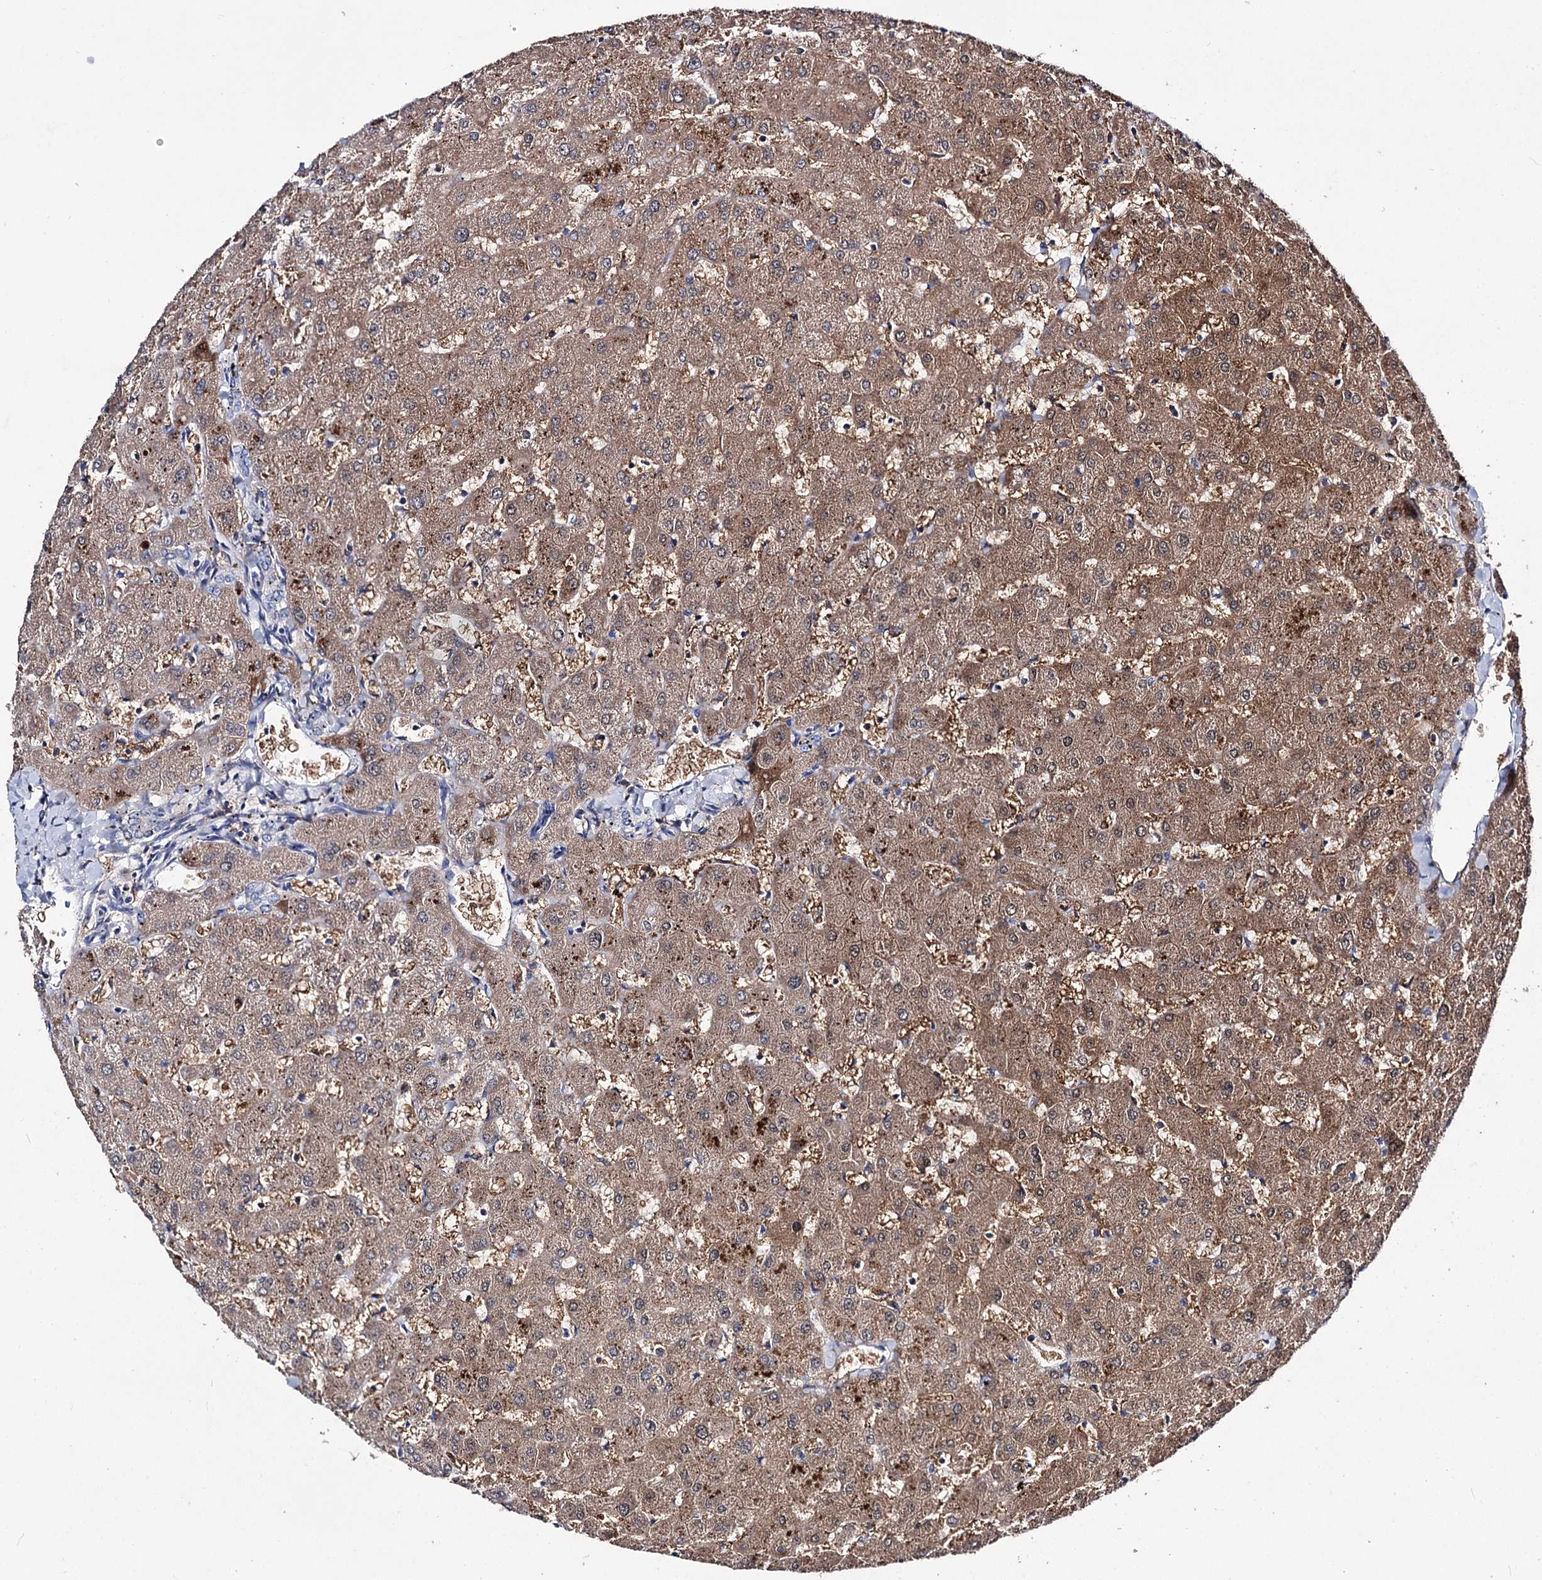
{"staining": {"intensity": "weak", "quantity": "25%-75%", "location": "cytoplasmic/membranous"}, "tissue": "liver", "cell_type": "Cholangiocytes", "image_type": "normal", "snomed": [{"axis": "morphology", "description": "Normal tissue, NOS"}, {"axis": "topography", "description": "Liver"}], "caption": "An immunohistochemistry (IHC) image of benign tissue is shown. Protein staining in brown labels weak cytoplasmic/membranous positivity in liver within cholangiocytes.", "gene": "CLPB", "patient": {"sex": "female", "age": 63}}